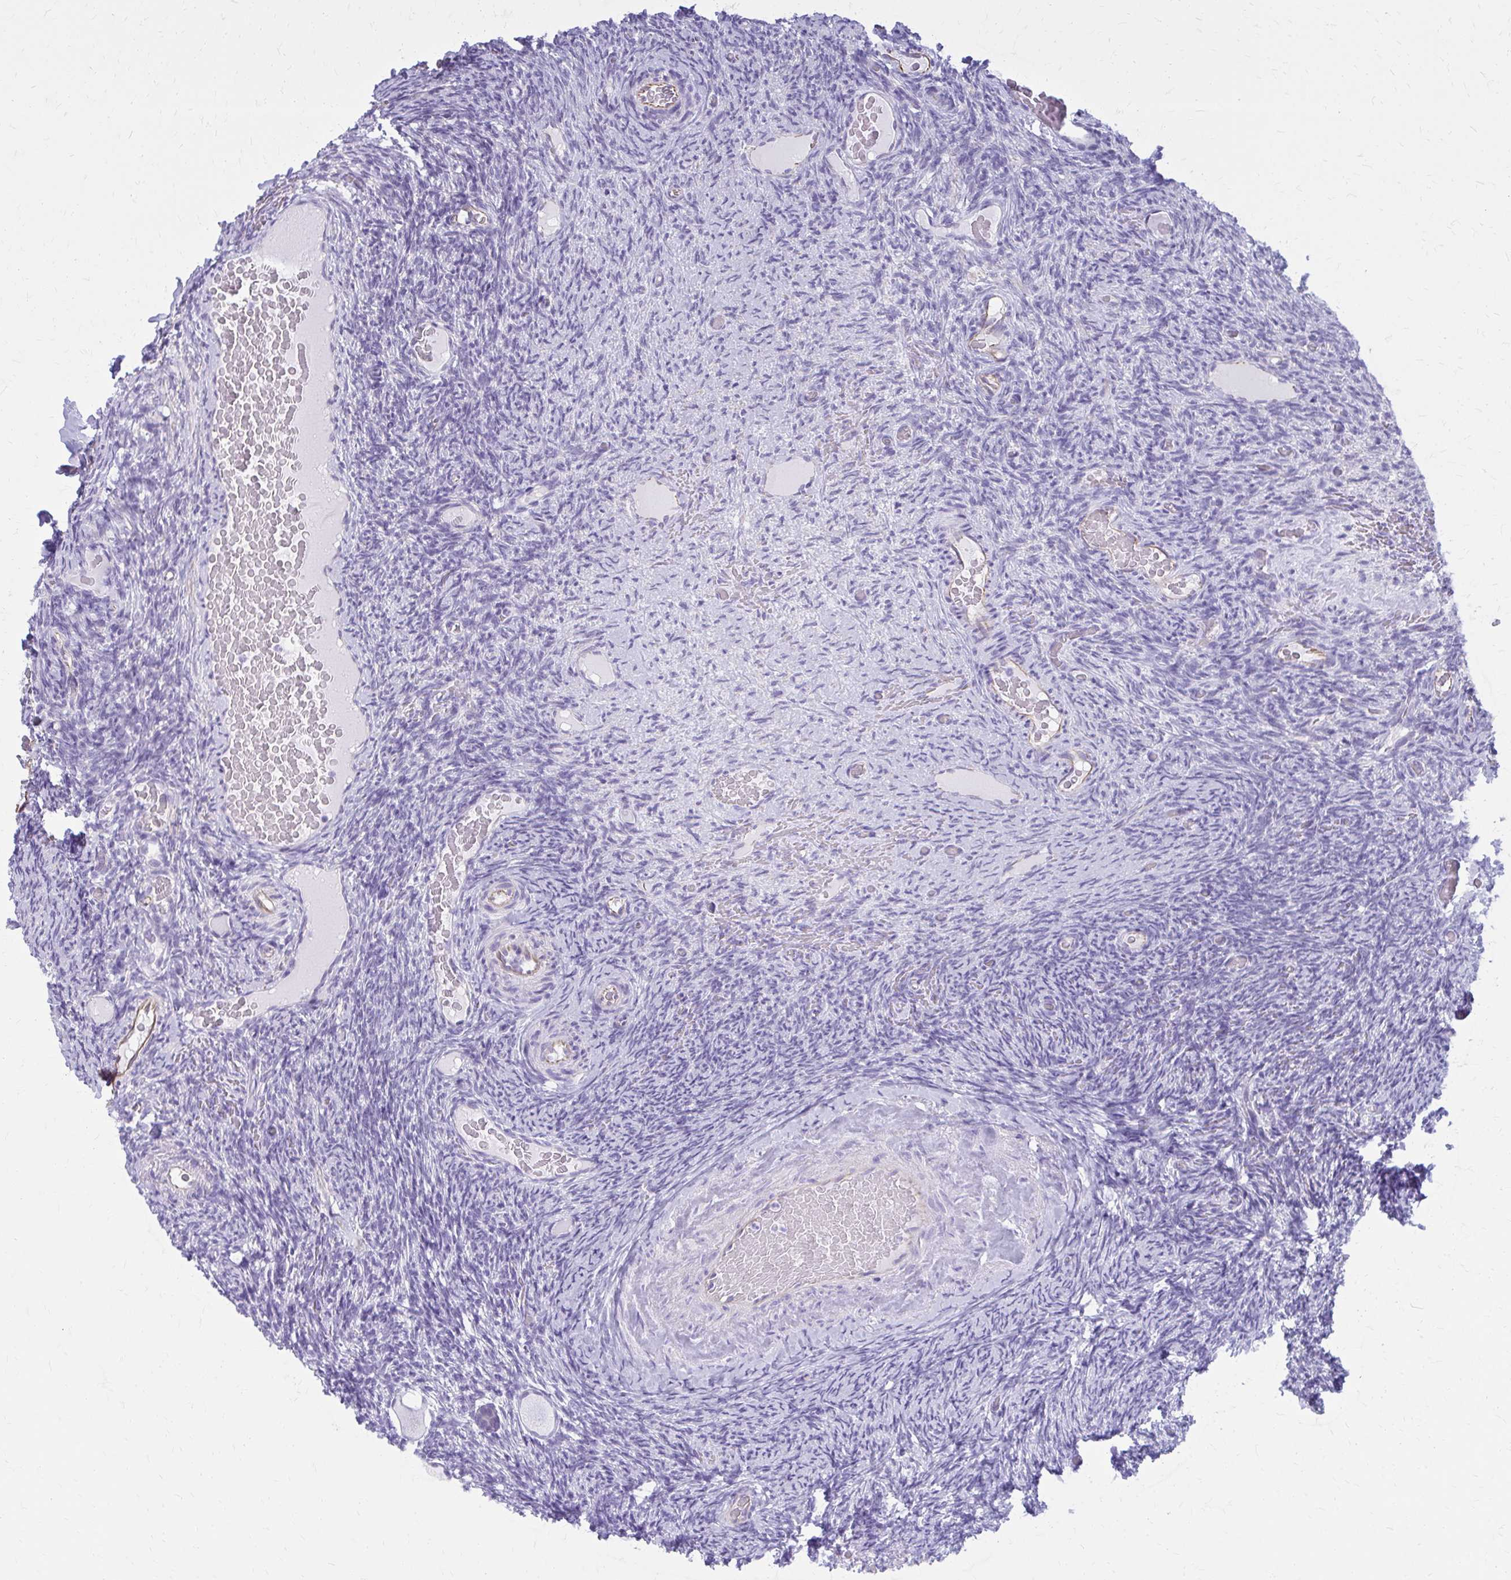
{"staining": {"intensity": "negative", "quantity": "none", "location": "none"}, "tissue": "ovary", "cell_type": "Follicle cells", "image_type": "normal", "snomed": [{"axis": "morphology", "description": "Normal tissue, NOS"}, {"axis": "topography", "description": "Ovary"}], "caption": "Ovary stained for a protein using immunohistochemistry demonstrates no expression follicle cells.", "gene": "GFAP", "patient": {"sex": "female", "age": 34}}